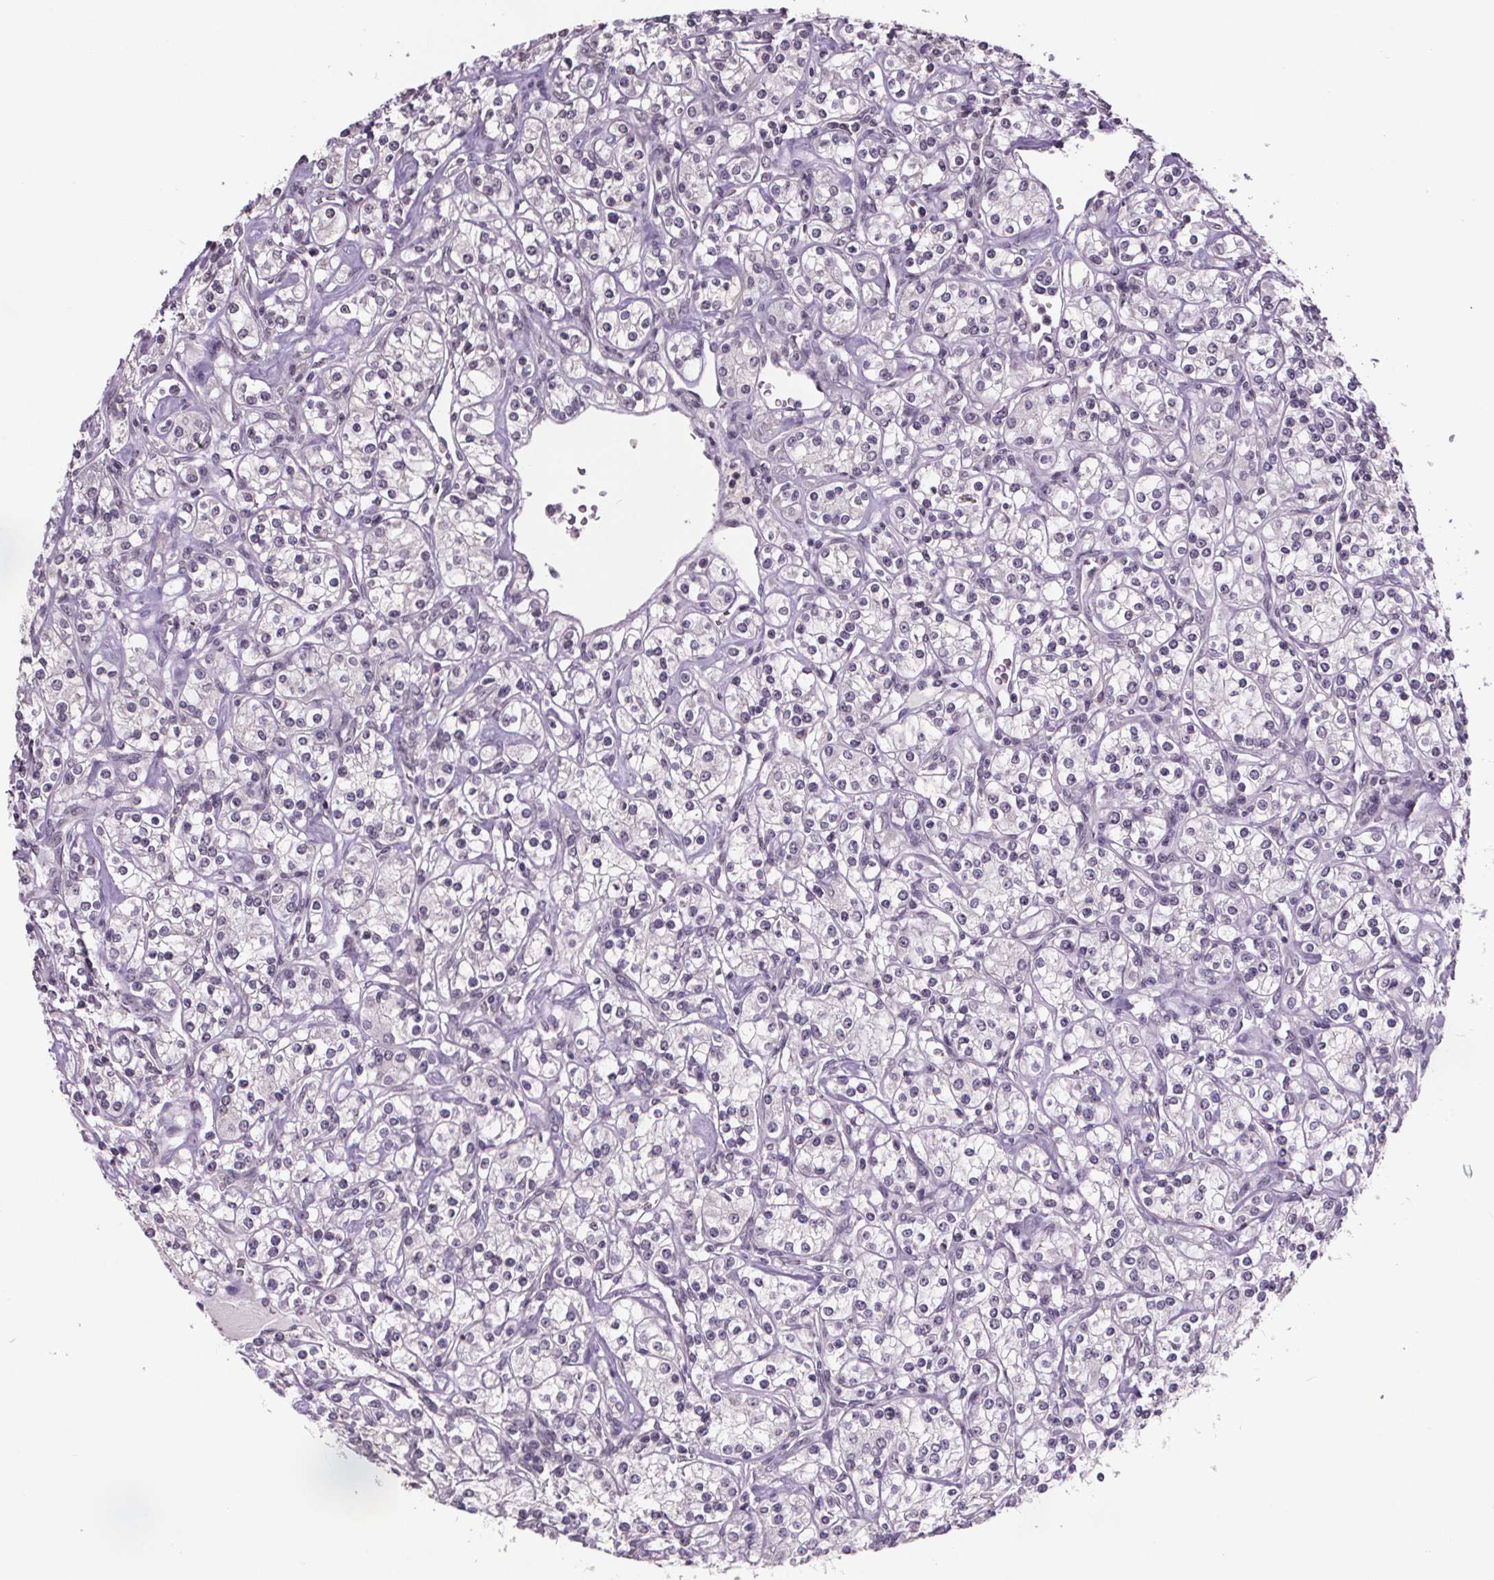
{"staining": {"intensity": "negative", "quantity": "none", "location": "none"}, "tissue": "renal cancer", "cell_type": "Tumor cells", "image_type": "cancer", "snomed": [{"axis": "morphology", "description": "Adenocarcinoma, NOS"}, {"axis": "topography", "description": "Kidney"}], "caption": "This is an immunohistochemistry (IHC) micrograph of human renal adenocarcinoma. There is no staining in tumor cells.", "gene": "NKX6-1", "patient": {"sex": "male", "age": 77}}